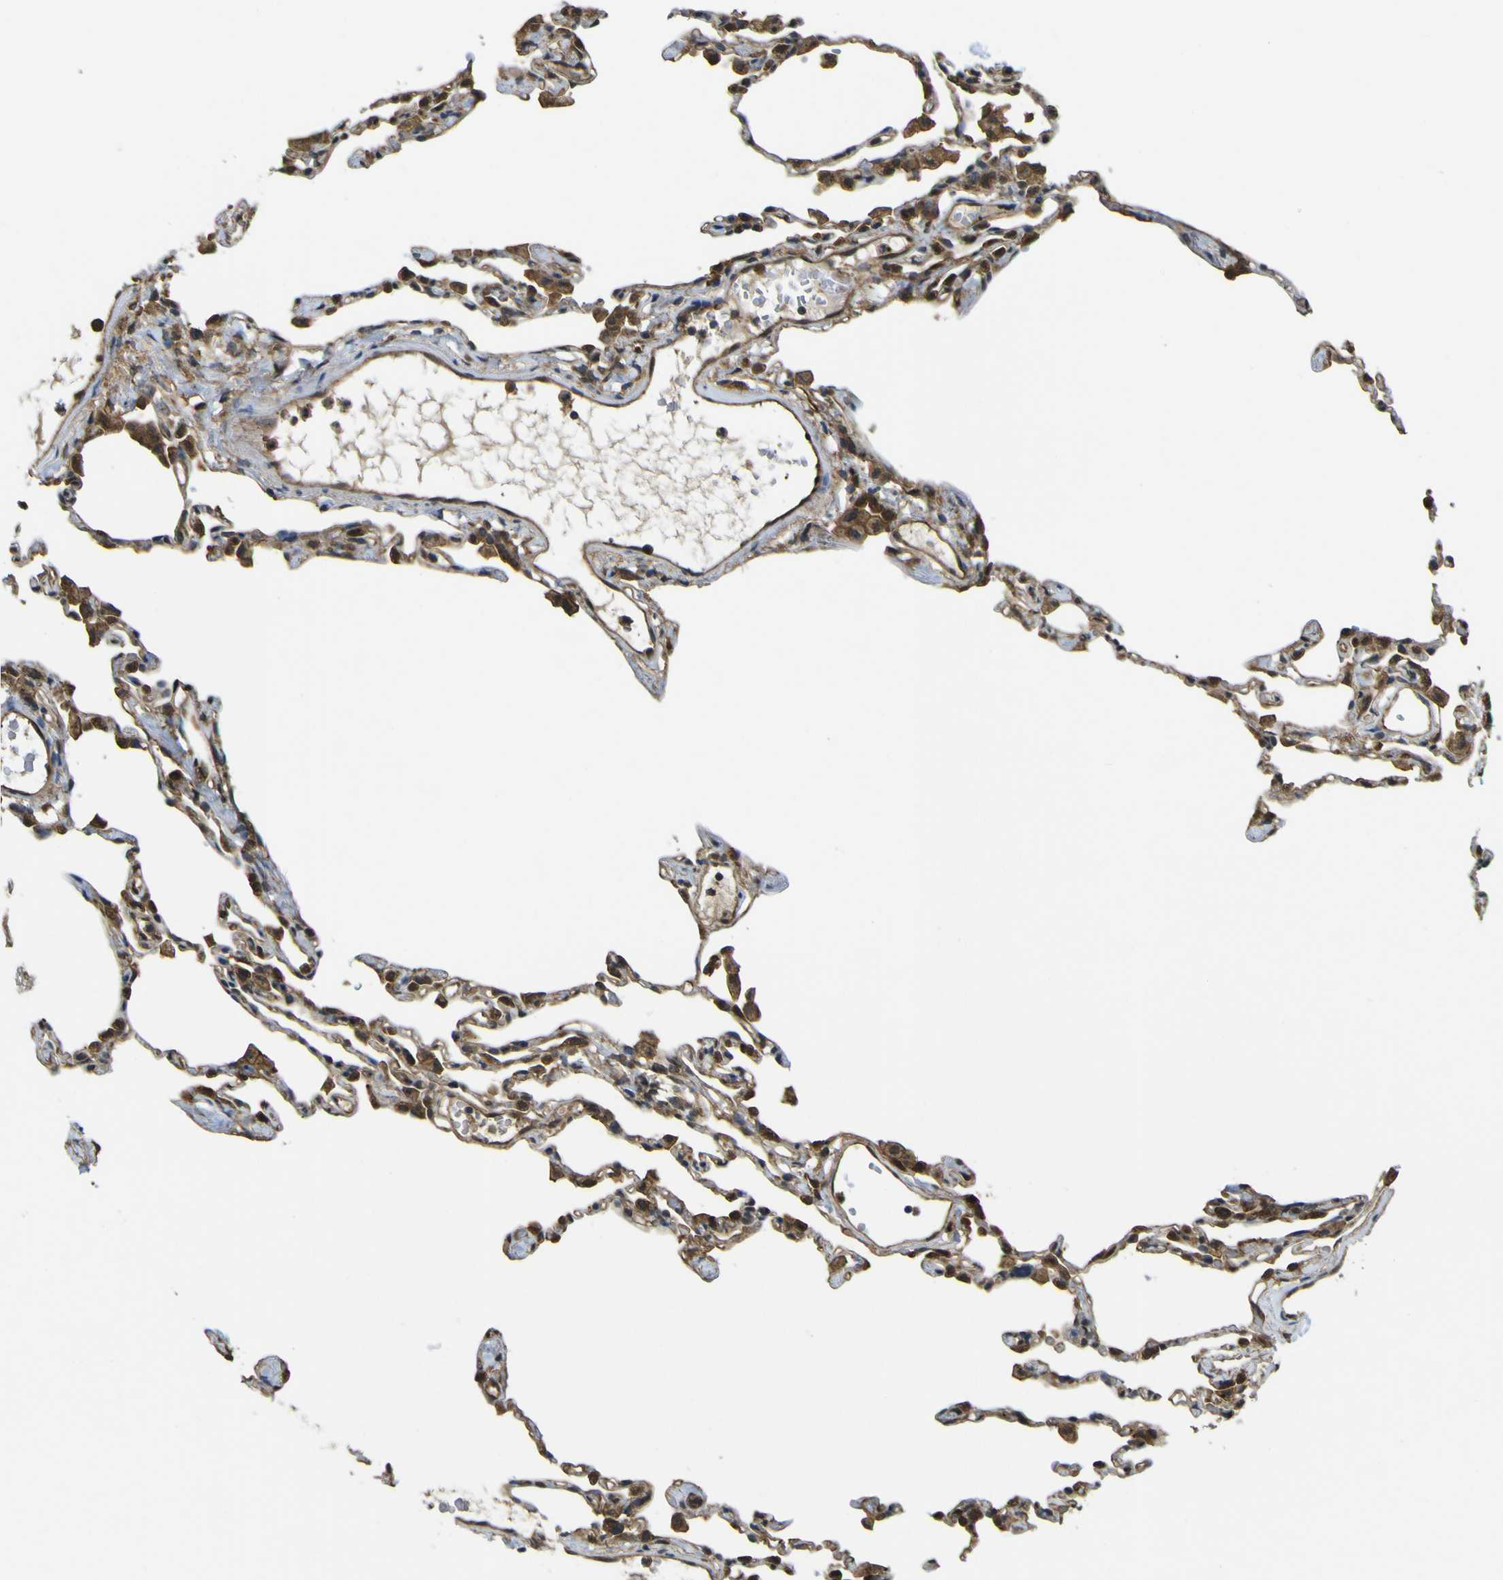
{"staining": {"intensity": "moderate", "quantity": ">75%", "location": "cytoplasmic/membranous,nuclear"}, "tissue": "lung", "cell_type": "Alveolar cells", "image_type": "normal", "snomed": [{"axis": "morphology", "description": "Normal tissue, NOS"}, {"axis": "topography", "description": "Lung"}], "caption": "Immunohistochemistry (IHC) (DAB (3,3'-diaminobenzidine)) staining of benign human lung exhibits moderate cytoplasmic/membranous,nuclear protein staining in approximately >75% of alveolar cells.", "gene": "YWHAG", "patient": {"sex": "female", "age": 49}}